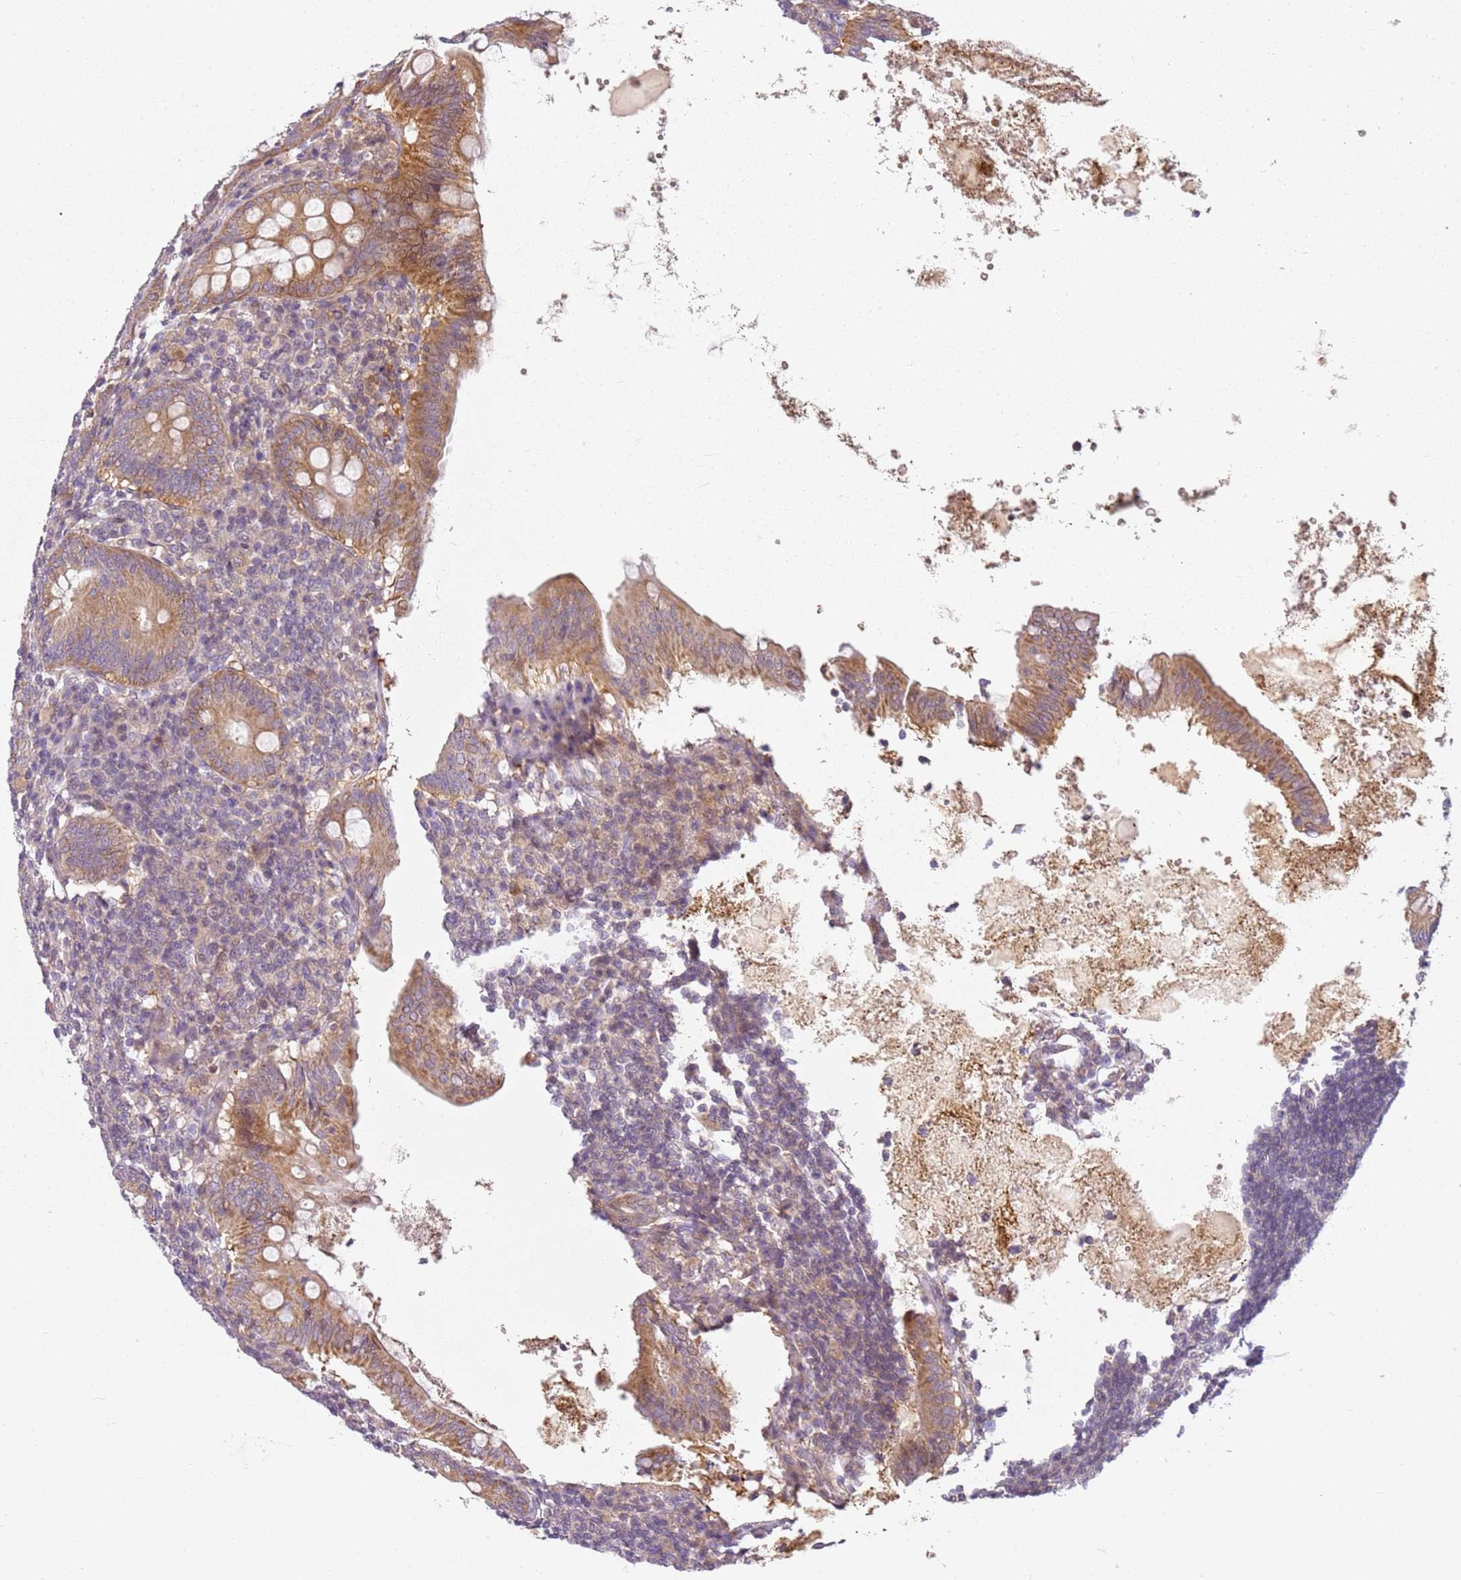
{"staining": {"intensity": "moderate", "quantity": ">75%", "location": "cytoplasmic/membranous"}, "tissue": "appendix", "cell_type": "Glandular cells", "image_type": "normal", "snomed": [{"axis": "morphology", "description": "Normal tissue, NOS"}, {"axis": "topography", "description": "Appendix"}], "caption": "This image displays normal appendix stained with immunohistochemistry to label a protein in brown. The cytoplasmic/membranous of glandular cells show moderate positivity for the protein. Nuclei are counter-stained blue.", "gene": "DEFB116", "patient": {"sex": "female", "age": 54}}